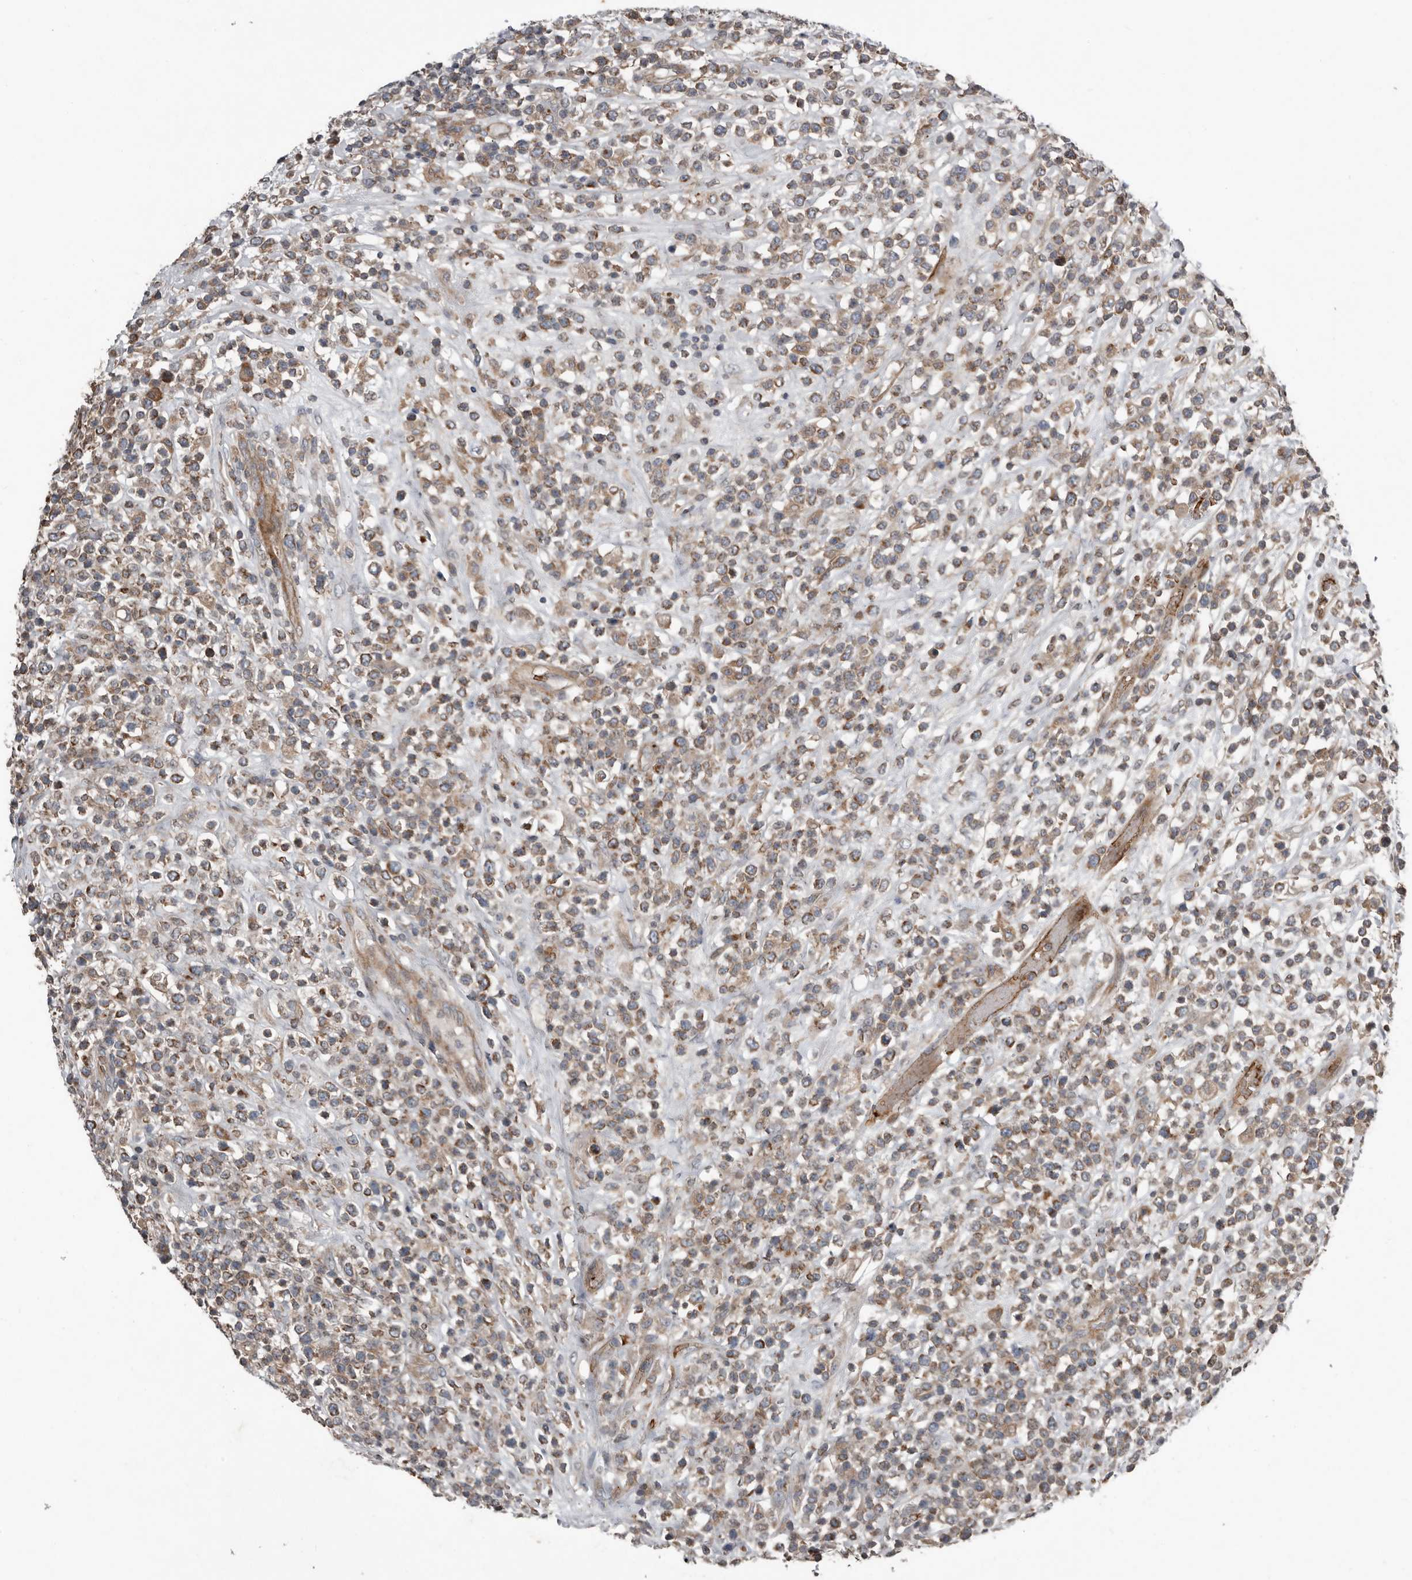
{"staining": {"intensity": "moderate", "quantity": ">75%", "location": "cytoplasmic/membranous"}, "tissue": "lymphoma", "cell_type": "Tumor cells", "image_type": "cancer", "snomed": [{"axis": "morphology", "description": "Malignant lymphoma, non-Hodgkin's type, High grade"}, {"axis": "topography", "description": "Colon"}], "caption": "Human malignant lymphoma, non-Hodgkin's type (high-grade) stained with a protein marker shows moderate staining in tumor cells.", "gene": "FBXO31", "patient": {"sex": "female", "age": 53}}